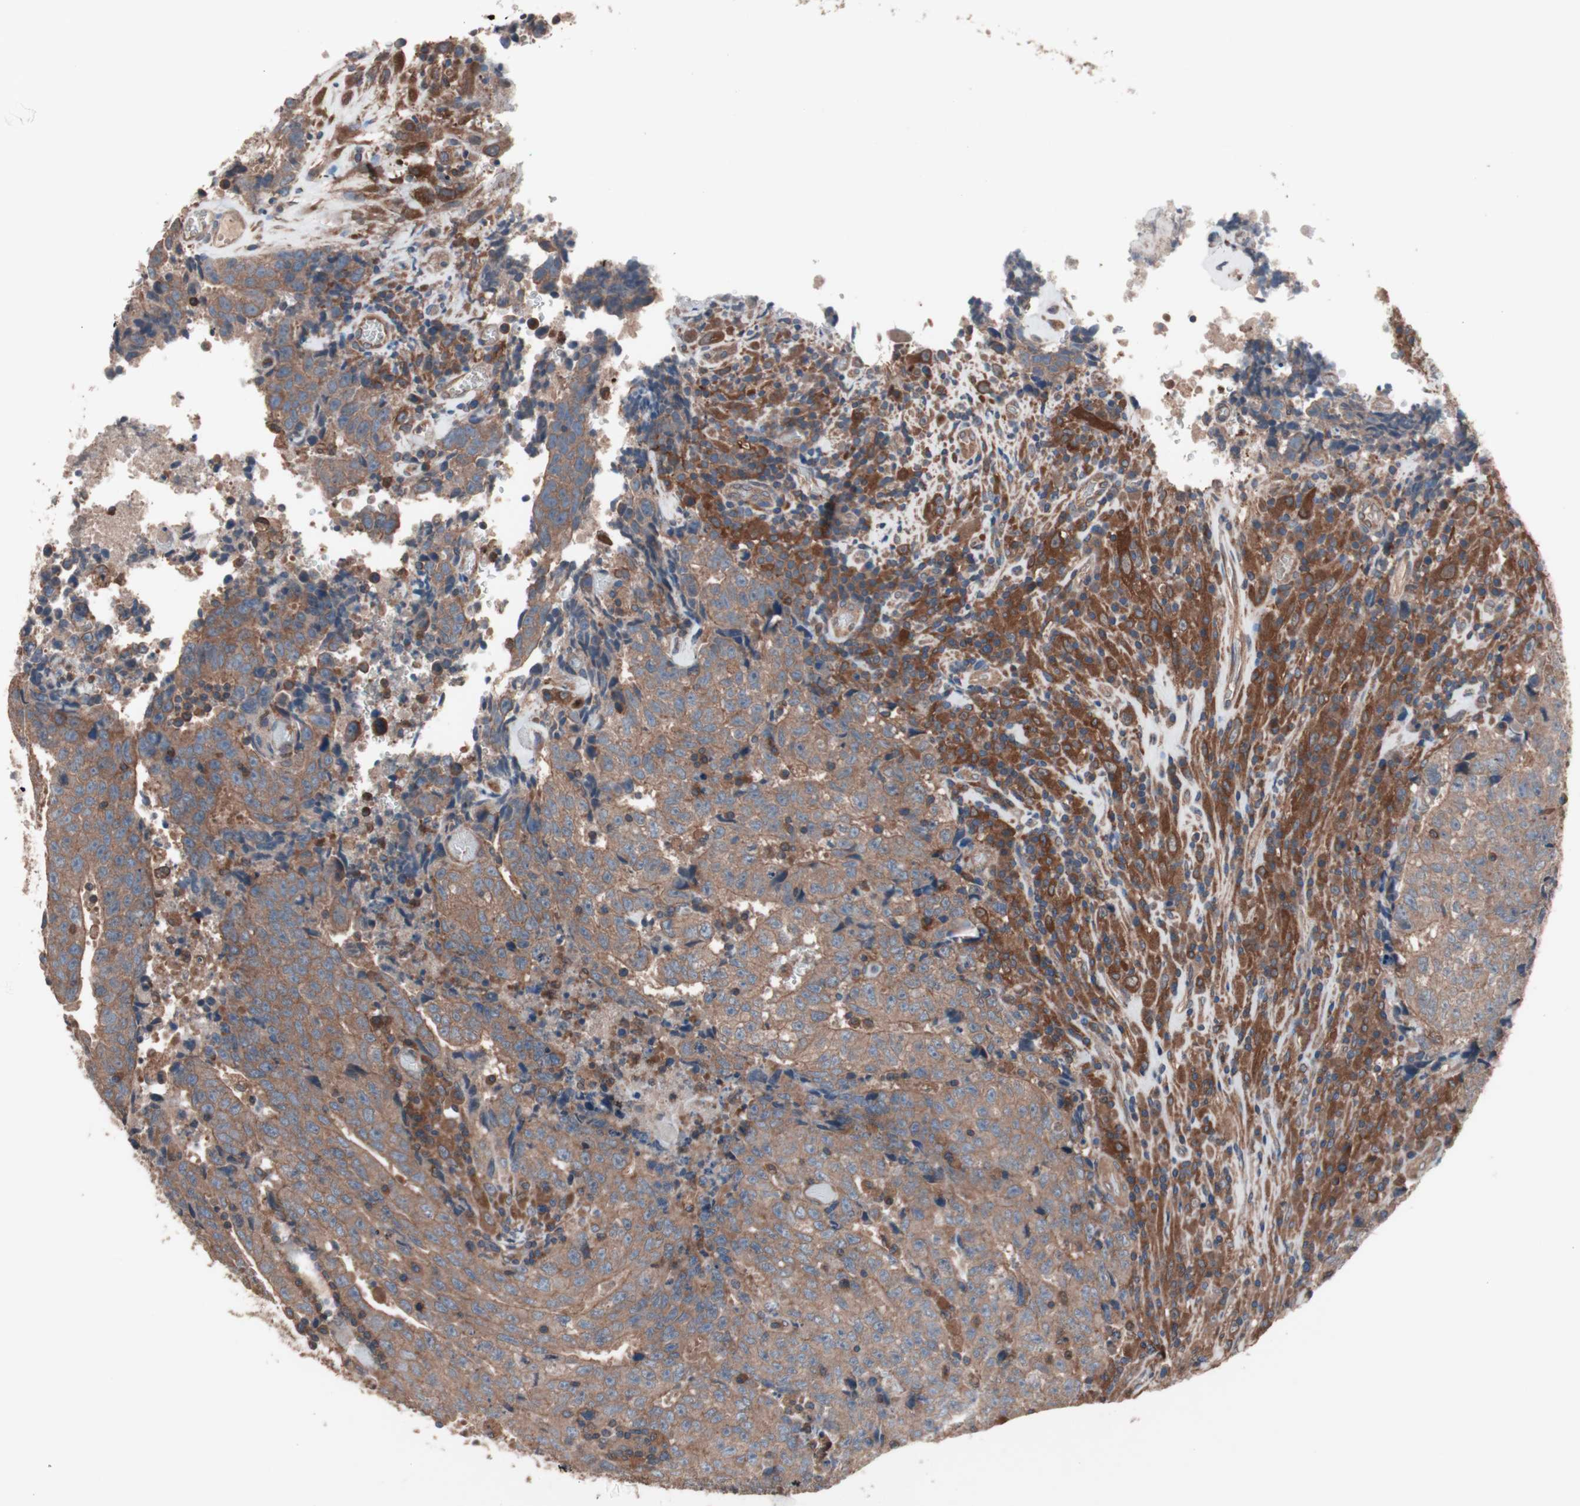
{"staining": {"intensity": "moderate", "quantity": ">75%", "location": "cytoplasmic/membranous"}, "tissue": "testis cancer", "cell_type": "Tumor cells", "image_type": "cancer", "snomed": [{"axis": "morphology", "description": "Necrosis, NOS"}, {"axis": "morphology", "description": "Carcinoma, Embryonal, NOS"}, {"axis": "topography", "description": "Testis"}], "caption": "Tumor cells exhibit medium levels of moderate cytoplasmic/membranous staining in about >75% of cells in human testis embryonal carcinoma. The staining was performed using DAB (3,3'-diaminobenzidine), with brown indicating positive protein expression. Nuclei are stained blue with hematoxylin.", "gene": "ATG7", "patient": {"sex": "male", "age": 19}}